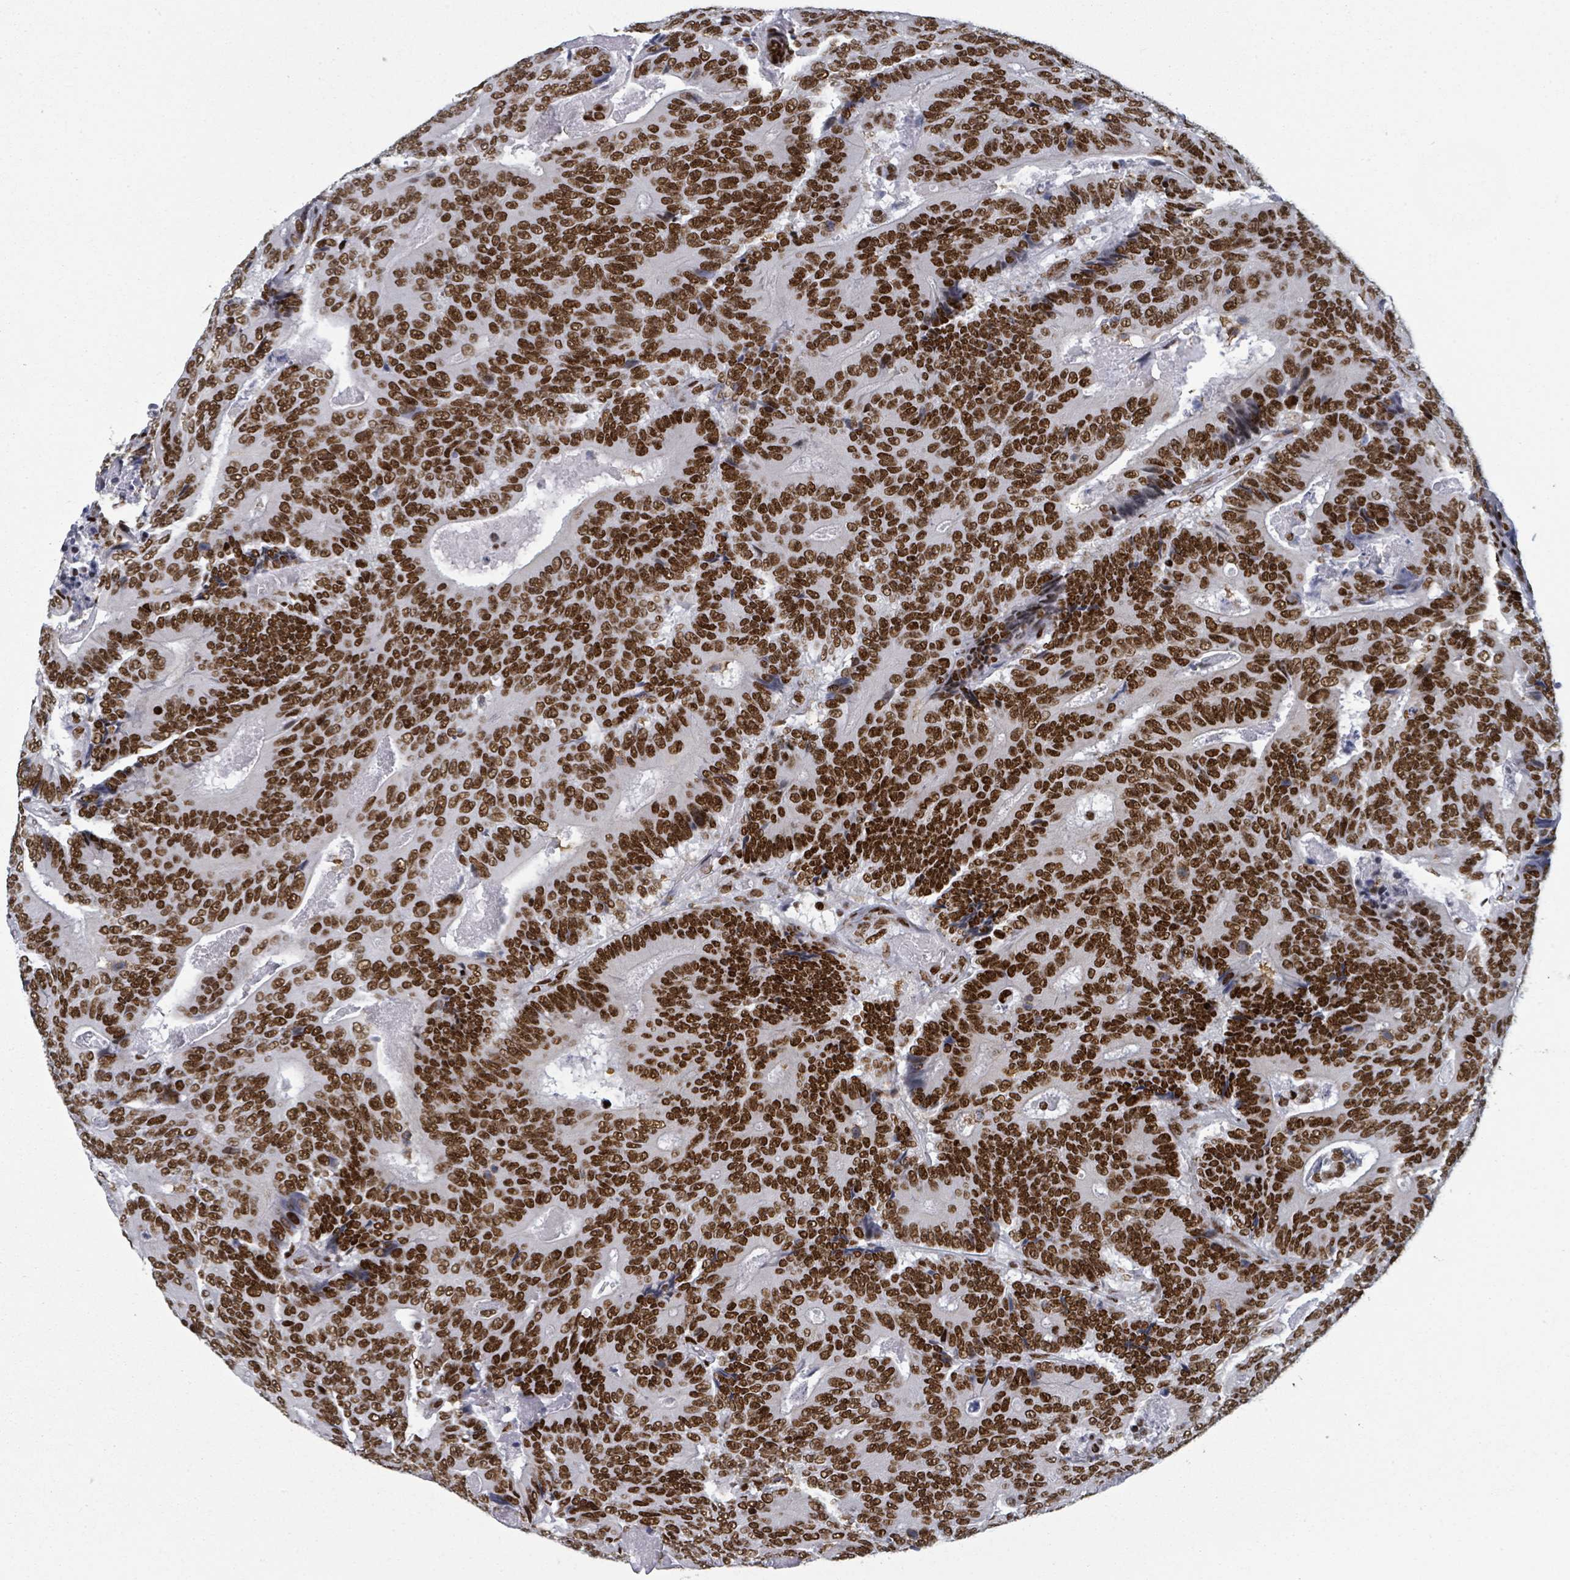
{"staining": {"intensity": "strong", "quantity": ">75%", "location": "nuclear"}, "tissue": "colorectal cancer", "cell_type": "Tumor cells", "image_type": "cancer", "snomed": [{"axis": "morphology", "description": "Adenocarcinoma, NOS"}, {"axis": "topography", "description": "Colon"}], "caption": "Human colorectal adenocarcinoma stained for a protein (brown) shows strong nuclear positive positivity in about >75% of tumor cells.", "gene": "DHX16", "patient": {"sex": "male", "age": 83}}